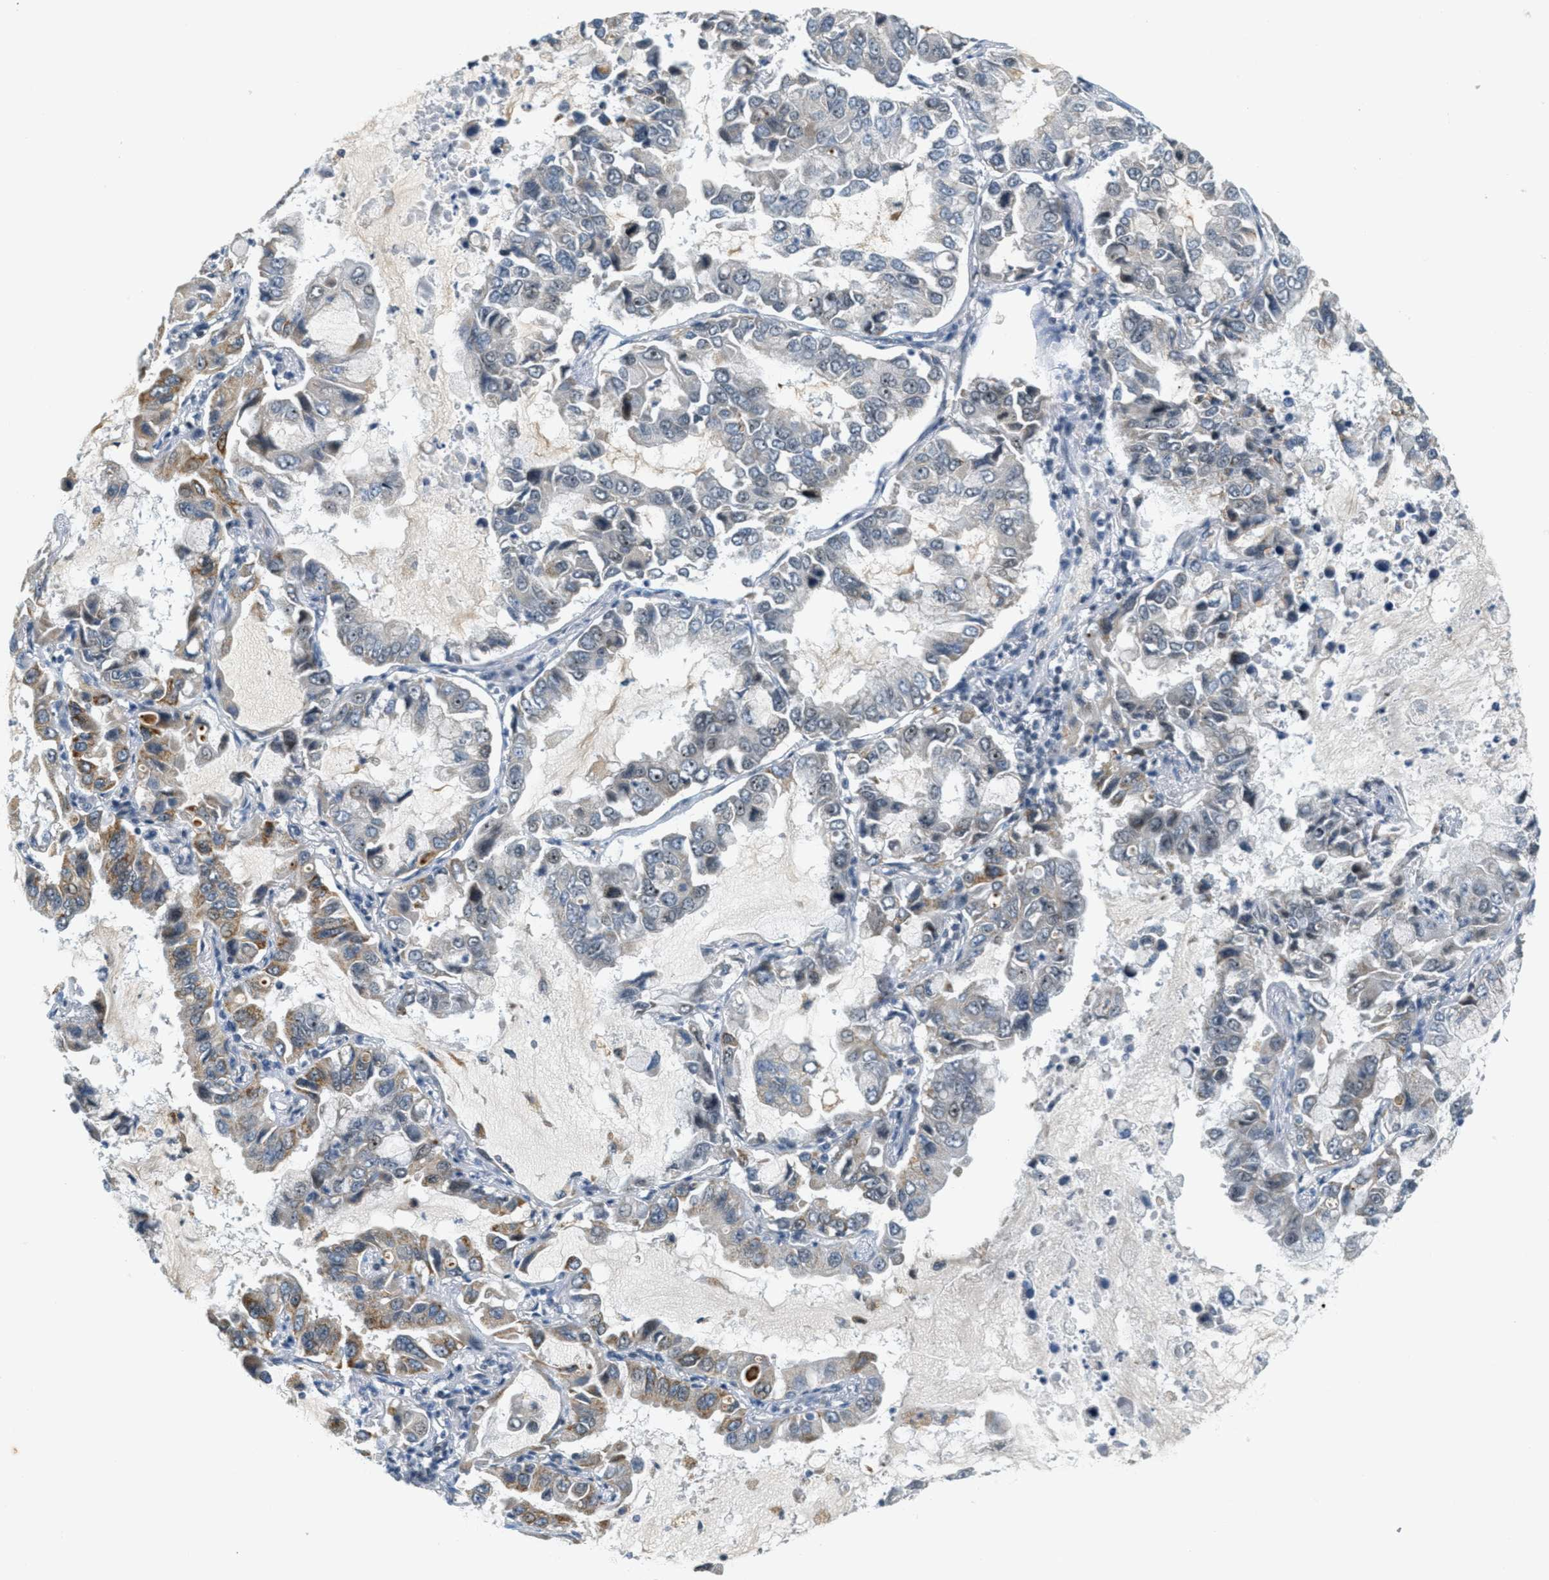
{"staining": {"intensity": "moderate", "quantity": "<25%", "location": "cytoplasmic/membranous"}, "tissue": "lung cancer", "cell_type": "Tumor cells", "image_type": "cancer", "snomed": [{"axis": "morphology", "description": "Adenocarcinoma, NOS"}, {"axis": "topography", "description": "Lung"}], "caption": "Immunohistochemical staining of lung cancer (adenocarcinoma) demonstrates moderate cytoplasmic/membranous protein staining in about <25% of tumor cells.", "gene": "DDX47", "patient": {"sex": "male", "age": 64}}